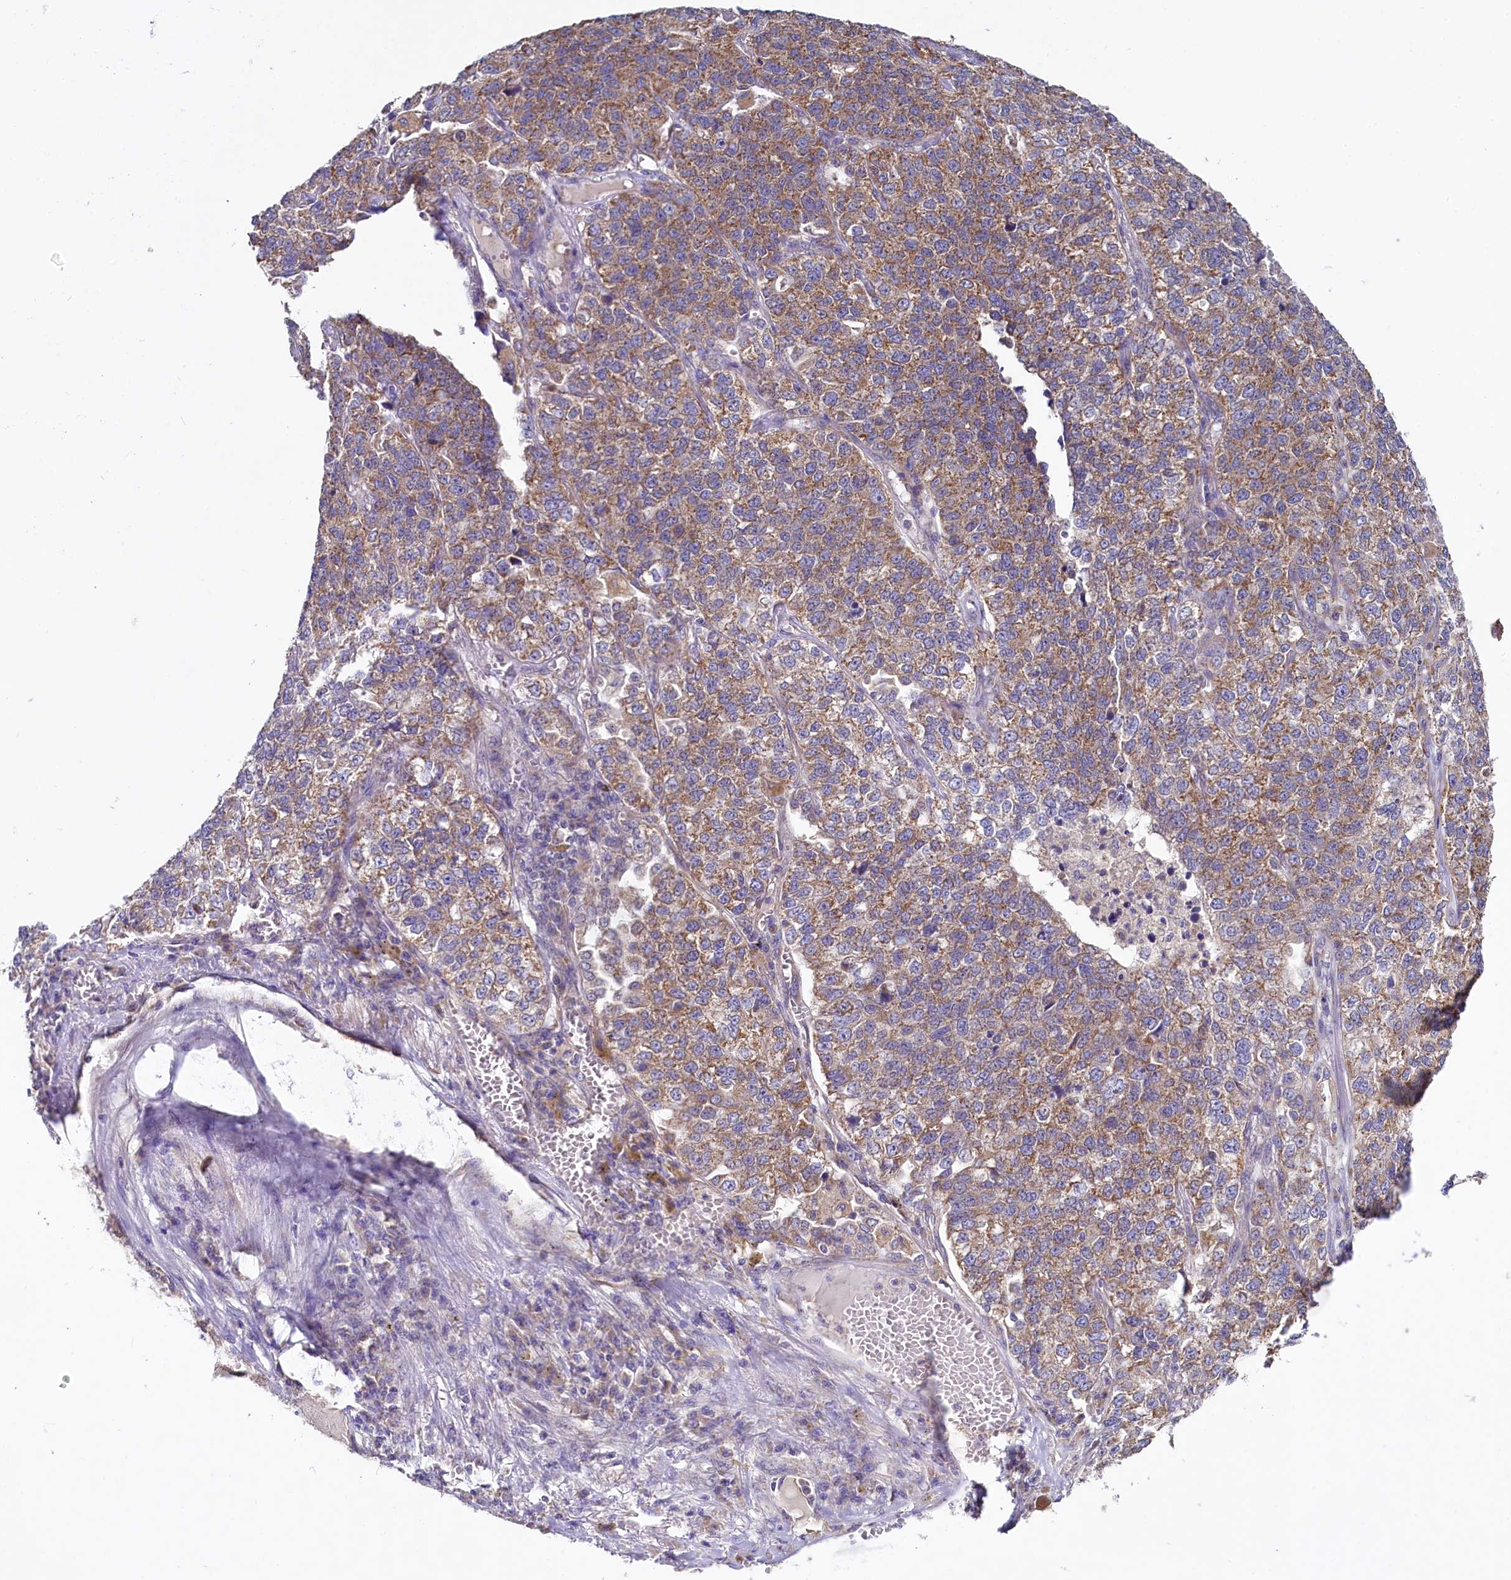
{"staining": {"intensity": "moderate", "quantity": ">75%", "location": "cytoplasmic/membranous"}, "tissue": "lung cancer", "cell_type": "Tumor cells", "image_type": "cancer", "snomed": [{"axis": "morphology", "description": "Adenocarcinoma, NOS"}, {"axis": "topography", "description": "Lung"}], "caption": "A photomicrograph of adenocarcinoma (lung) stained for a protein displays moderate cytoplasmic/membranous brown staining in tumor cells. (DAB (3,3'-diaminobenzidine) IHC with brightfield microscopy, high magnification).", "gene": "MRPL57", "patient": {"sex": "male", "age": 49}}